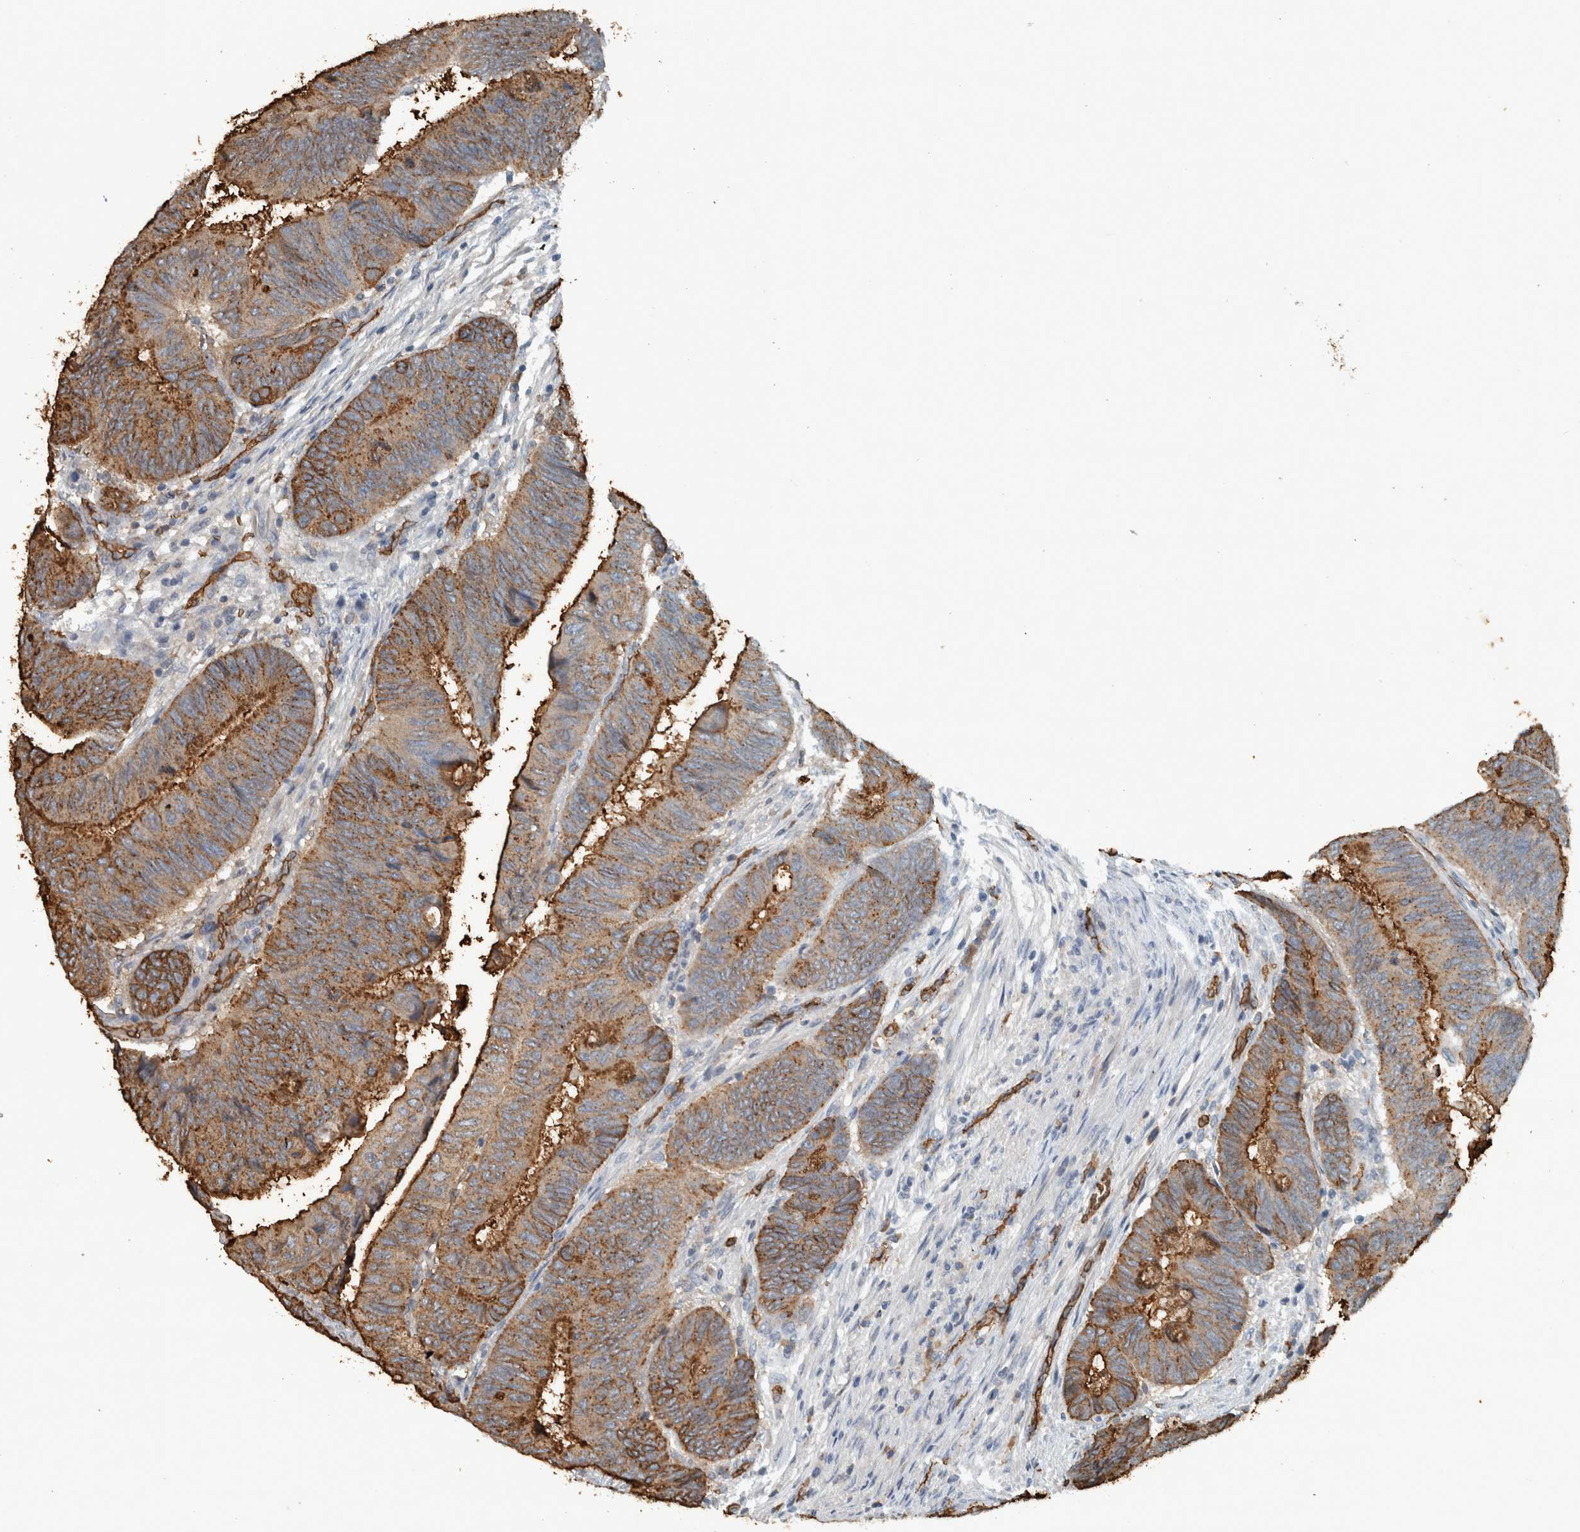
{"staining": {"intensity": "moderate", "quantity": ">75%", "location": "cytoplasmic/membranous"}, "tissue": "colorectal cancer", "cell_type": "Tumor cells", "image_type": "cancer", "snomed": [{"axis": "morphology", "description": "Normal tissue, NOS"}, {"axis": "morphology", "description": "Adenocarcinoma, NOS"}, {"axis": "topography", "description": "Rectum"}, {"axis": "topography", "description": "Peripheral nerve tissue"}], "caption": "High-power microscopy captured an immunohistochemistry micrograph of colorectal cancer (adenocarcinoma), revealing moderate cytoplasmic/membranous positivity in about >75% of tumor cells.", "gene": "LBP", "patient": {"sex": "male", "age": 92}}